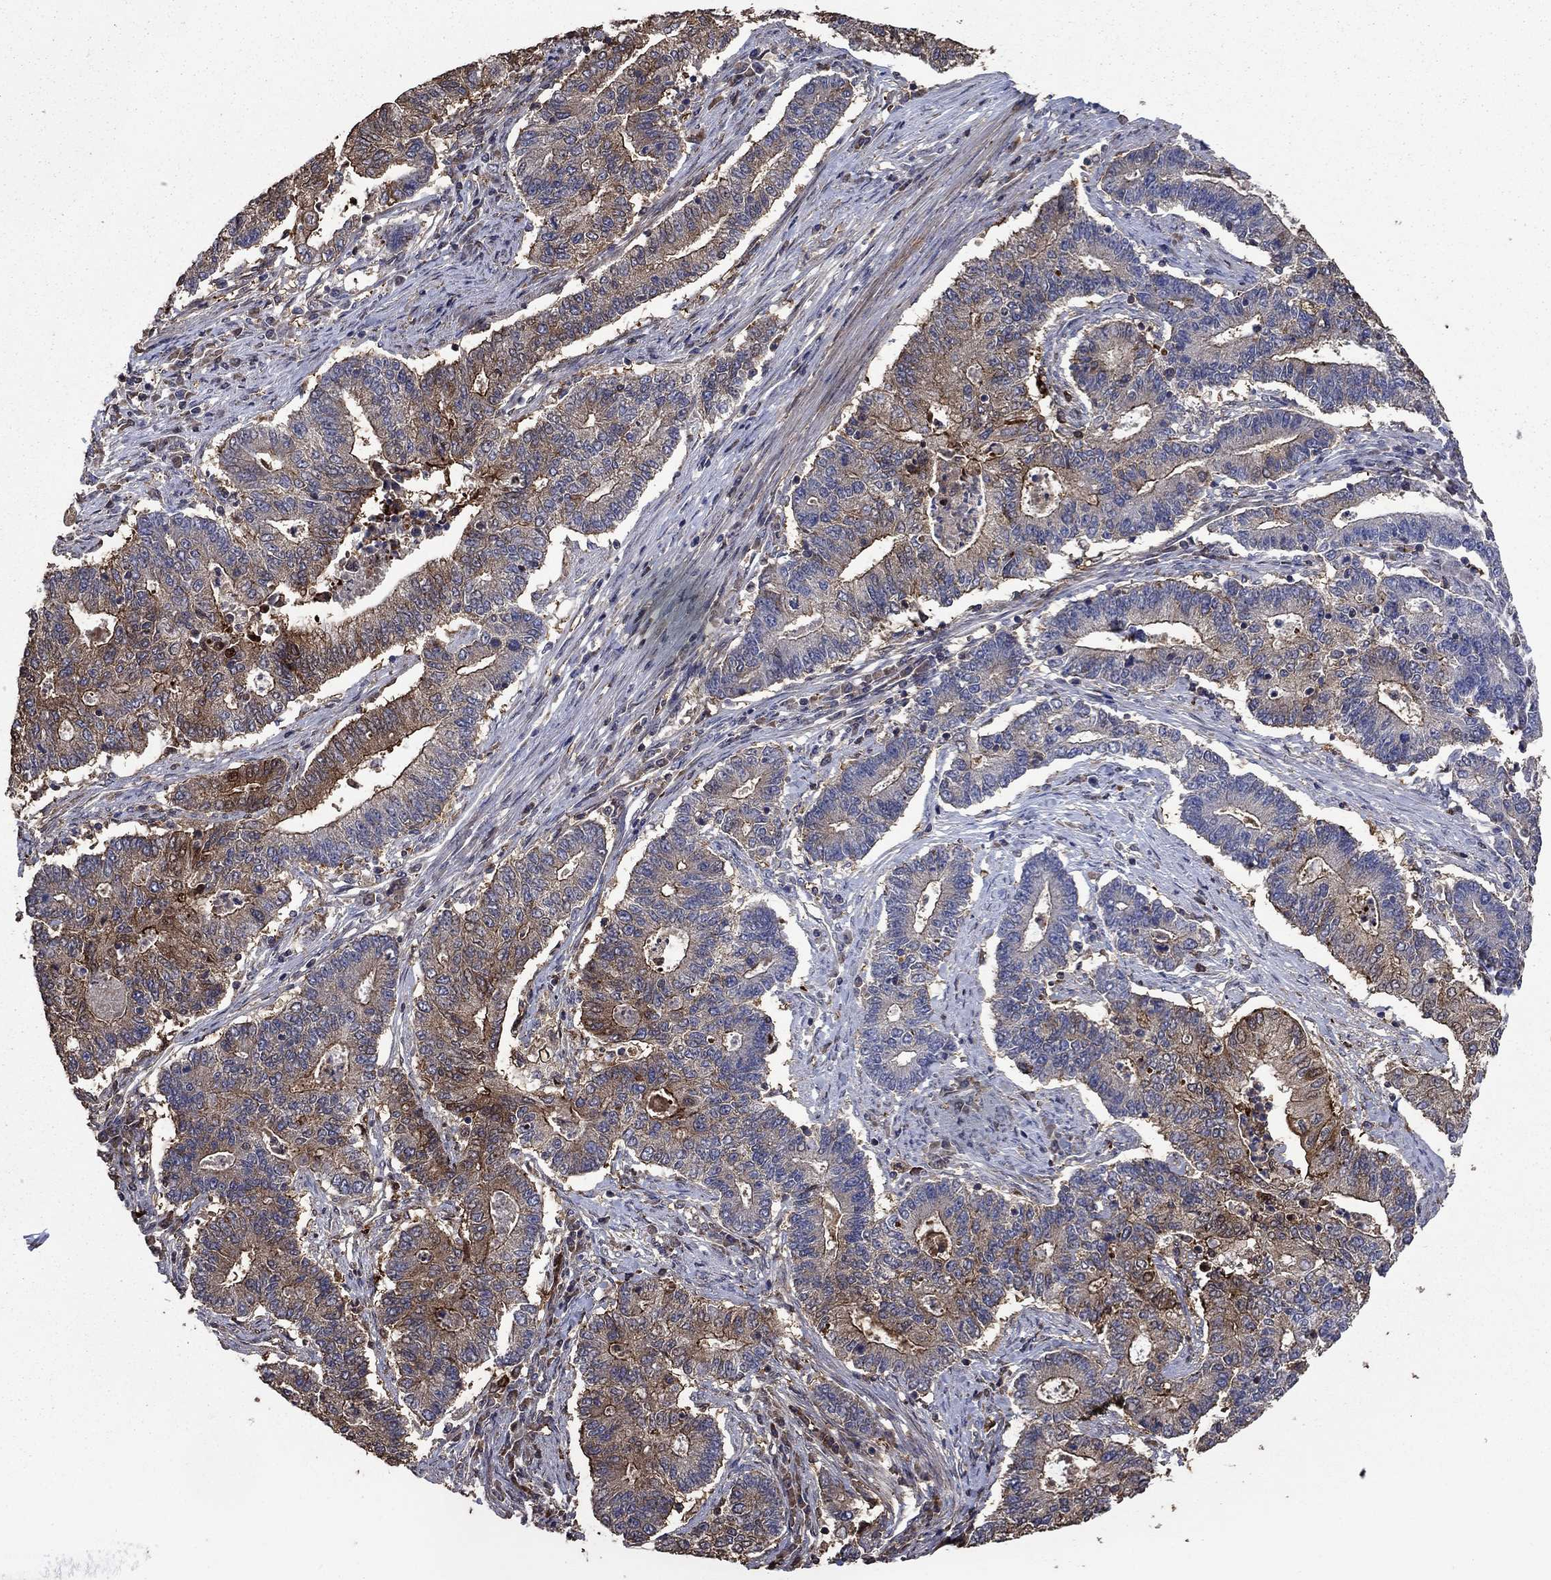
{"staining": {"intensity": "strong", "quantity": "<25%", "location": "cytoplasmic/membranous"}, "tissue": "endometrial cancer", "cell_type": "Tumor cells", "image_type": "cancer", "snomed": [{"axis": "morphology", "description": "Adenocarcinoma, NOS"}, {"axis": "topography", "description": "Uterus"}, {"axis": "topography", "description": "Endometrium"}], "caption": "Endometrial adenocarcinoma stained with a protein marker demonstrates strong staining in tumor cells.", "gene": "DVL1", "patient": {"sex": "female", "age": 54}}